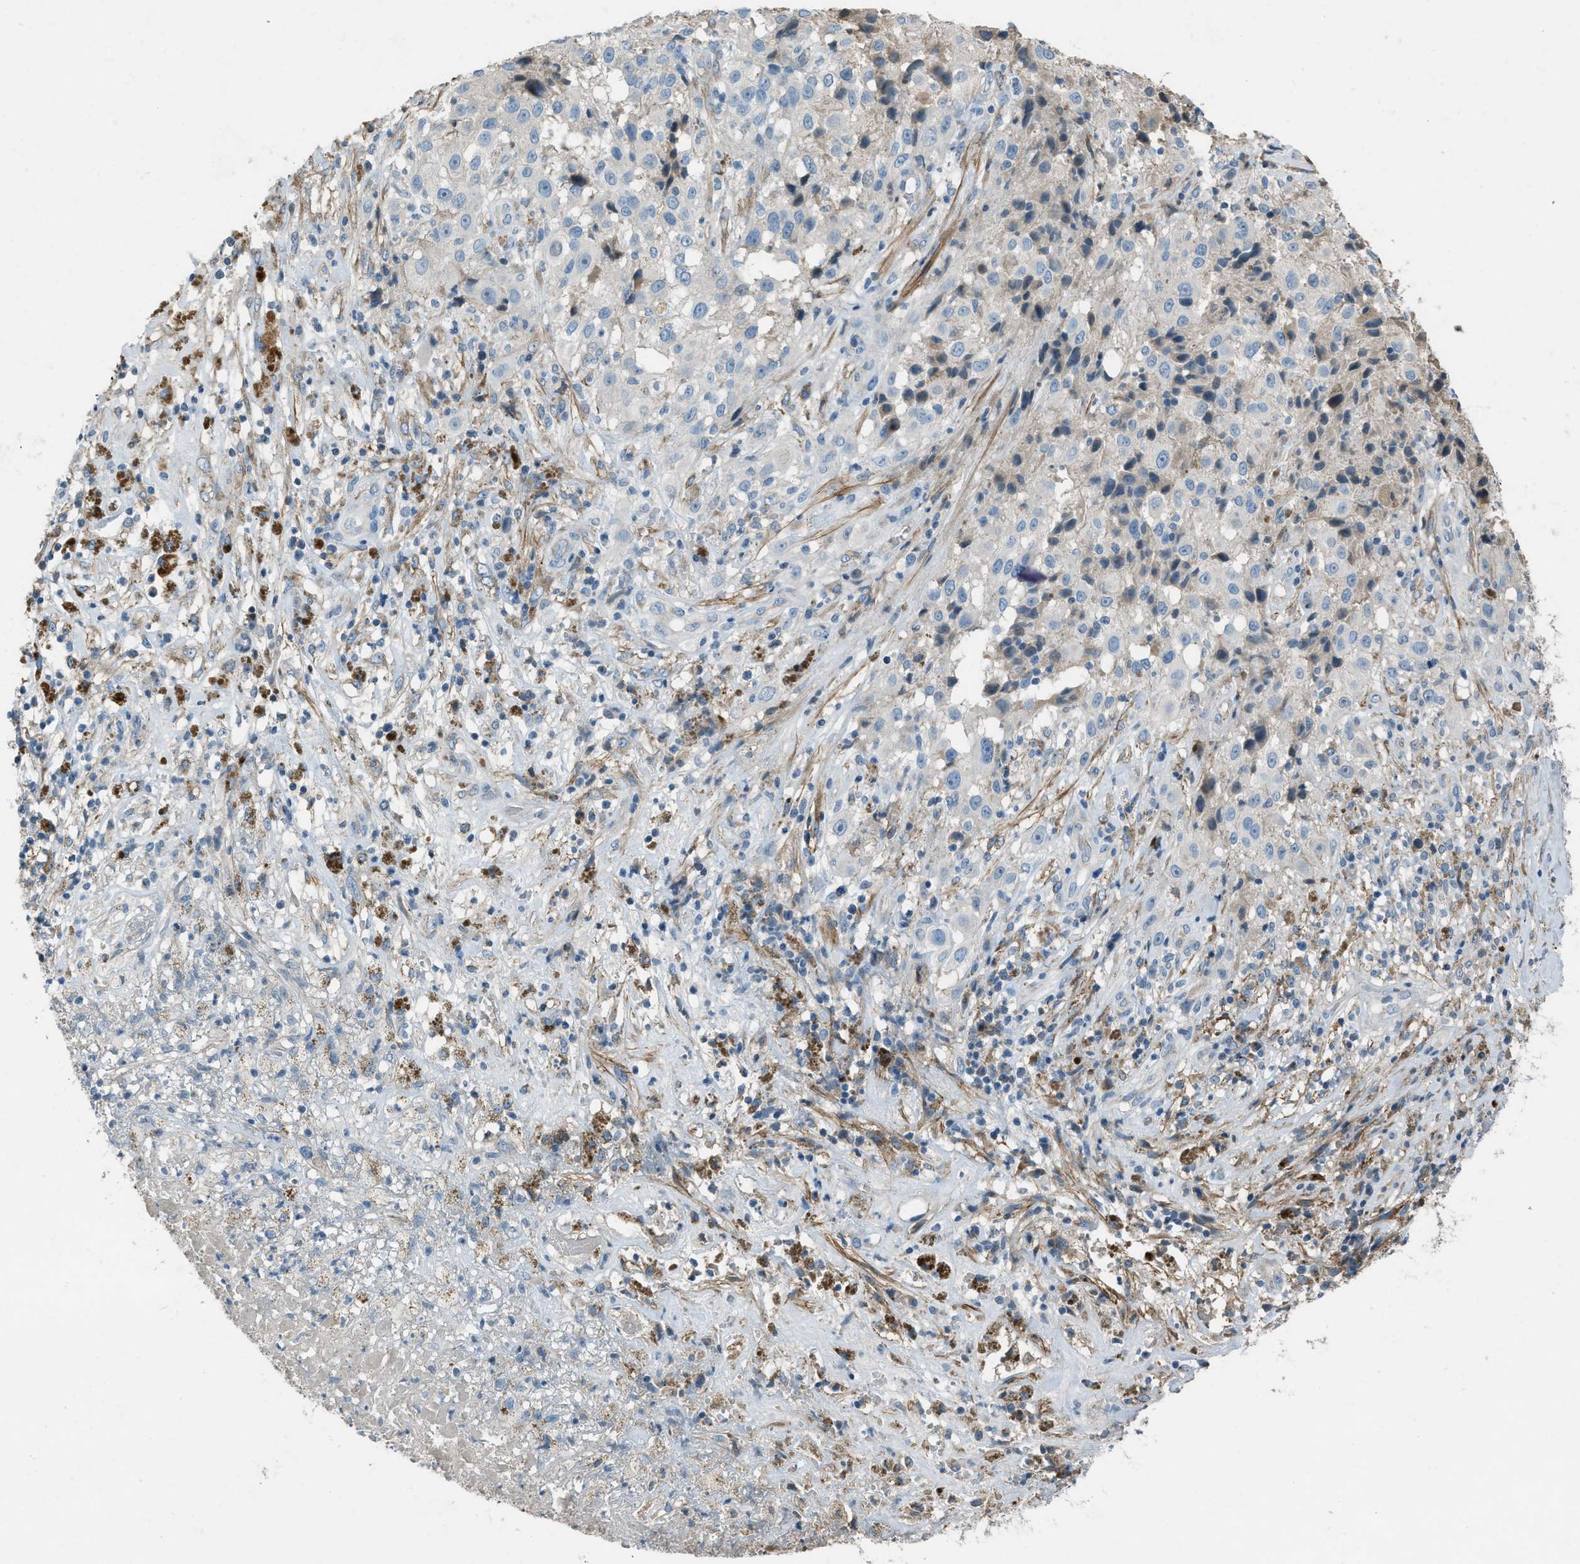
{"staining": {"intensity": "negative", "quantity": "none", "location": "none"}, "tissue": "melanoma", "cell_type": "Tumor cells", "image_type": "cancer", "snomed": [{"axis": "morphology", "description": "Necrosis, NOS"}, {"axis": "morphology", "description": "Malignant melanoma, NOS"}, {"axis": "topography", "description": "Skin"}], "caption": "Immunohistochemistry micrograph of human malignant melanoma stained for a protein (brown), which displays no expression in tumor cells. (Immunohistochemistry, brightfield microscopy, high magnification).", "gene": "FBLN2", "patient": {"sex": "female", "age": 87}}